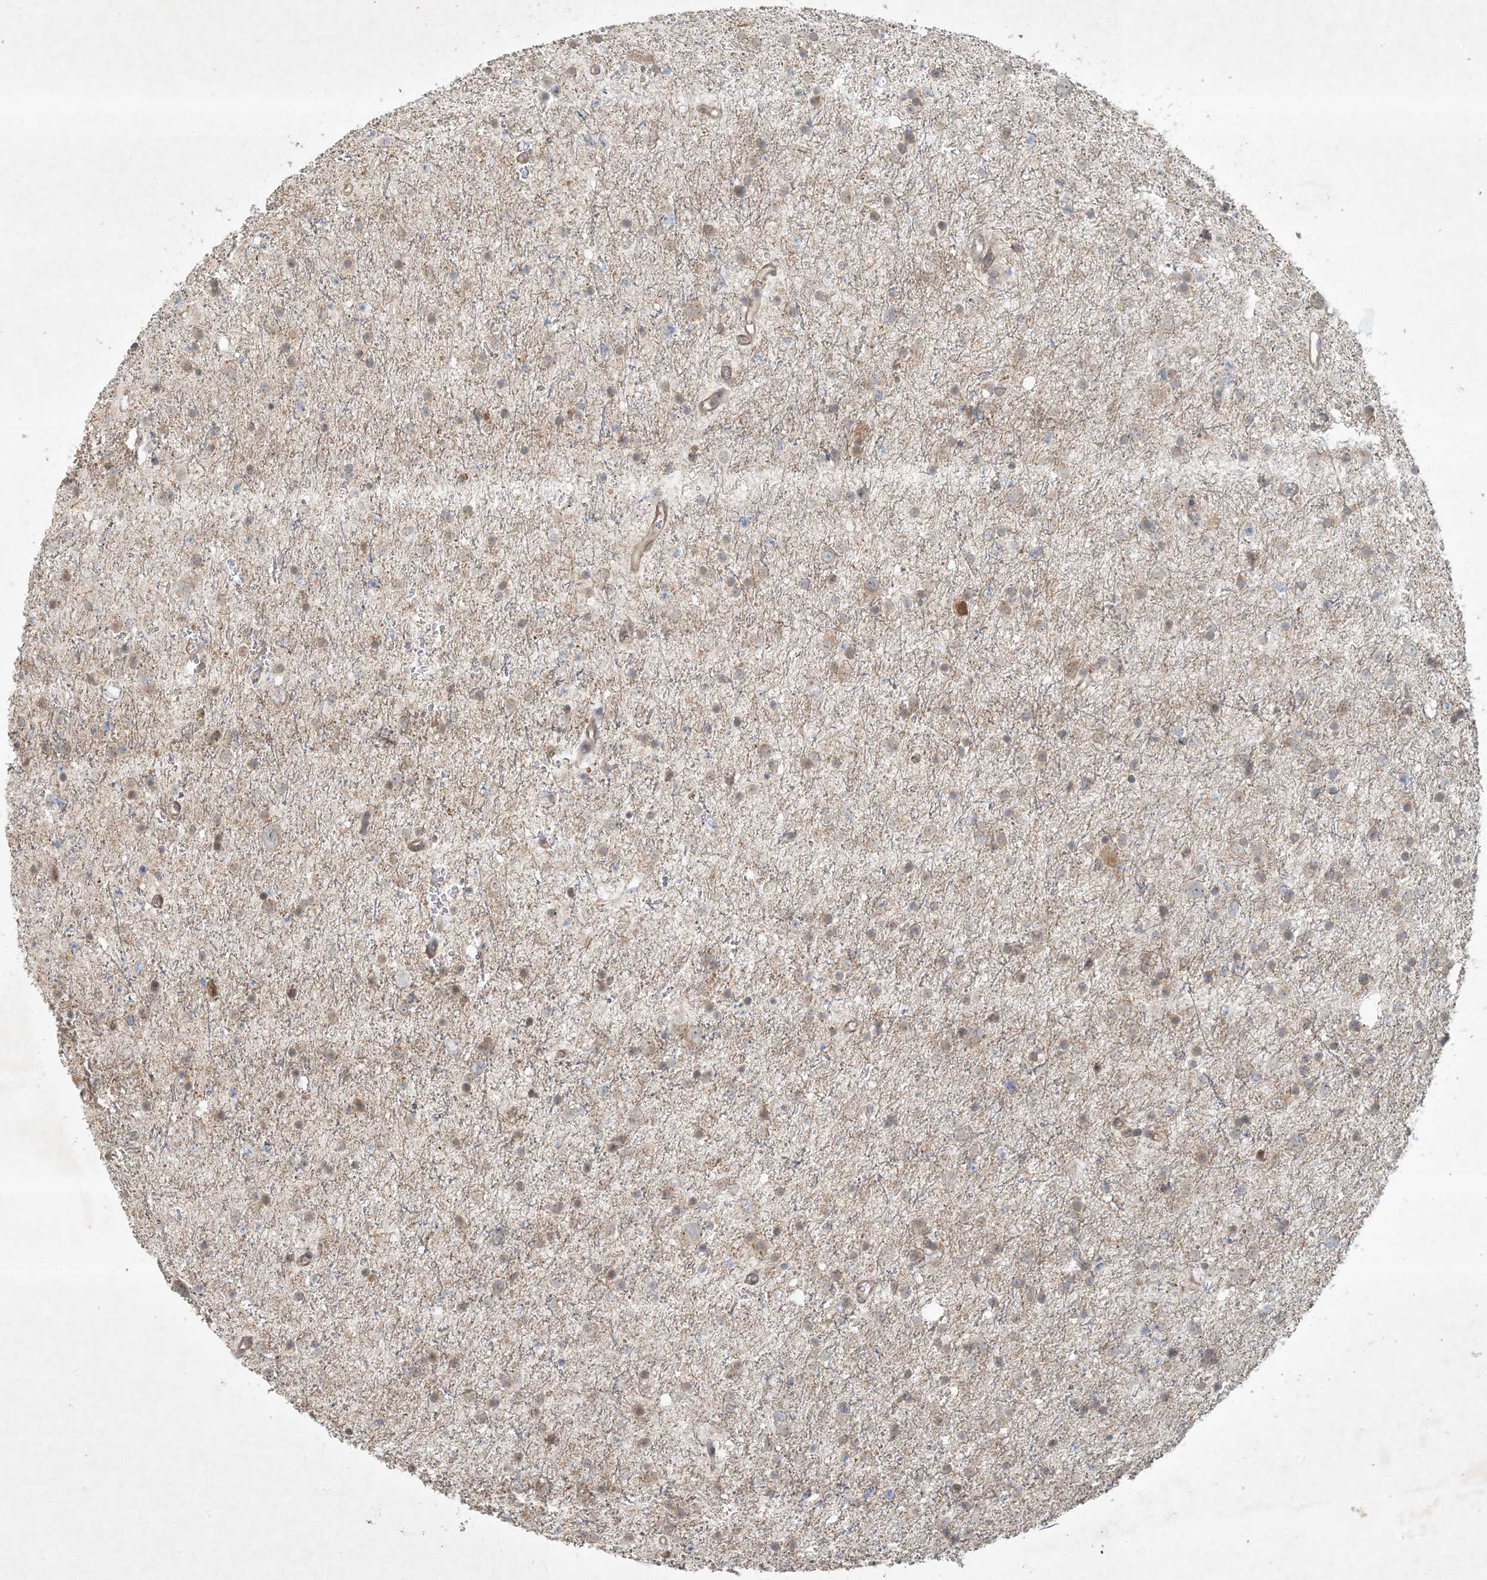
{"staining": {"intensity": "weak", "quantity": "25%-75%", "location": "cytoplasmic/membranous"}, "tissue": "glioma", "cell_type": "Tumor cells", "image_type": "cancer", "snomed": [{"axis": "morphology", "description": "Glioma, malignant, Low grade"}, {"axis": "topography", "description": "Brain"}], "caption": "Malignant glioma (low-grade) stained with immunohistochemistry shows weak cytoplasmic/membranous positivity in about 25%-75% of tumor cells. Ihc stains the protein in brown and the nuclei are stained blue.", "gene": "BCORL1", "patient": {"sex": "female", "age": 37}}